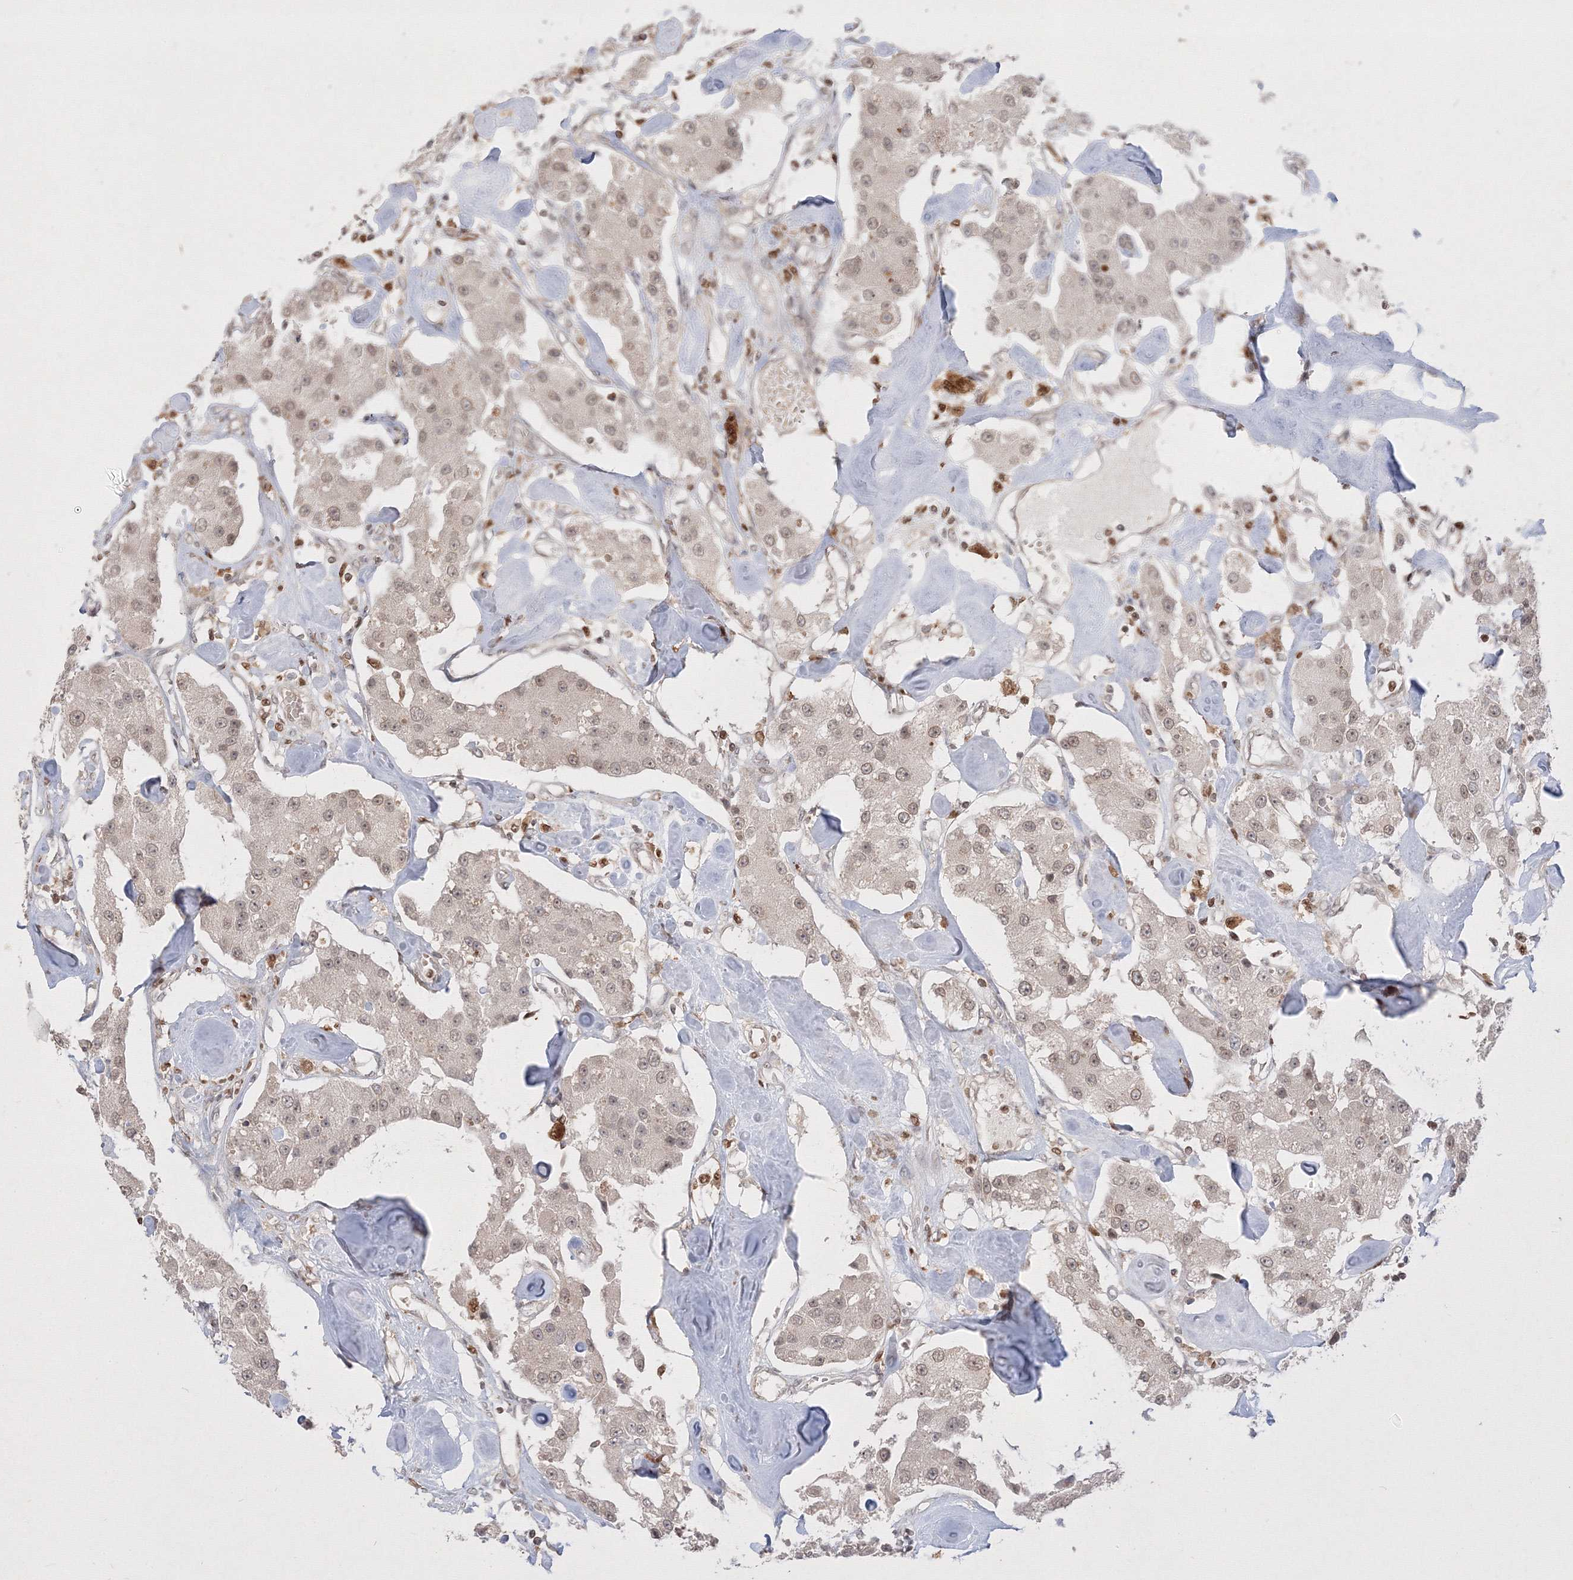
{"staining": {"intensity": "weak", "quantity": ">75%", "location": "nuclear"}, "tissue": "carcinoid", "cell_type": "Tumor cells", "image_type": "cancer", "snomed": [{"axis": "morphology", "description": "Carcinoid, malignant, NOS"}, {"axis": "topography", "description": "Pancreas"}], "caption": "Carcinoid stained with DAB IHC displays low levels of weak nuclear positivity in approximately >75% of tumor cells.", "gene": "TMEM50B", "patient": {"sex": "male", "age": 41}}